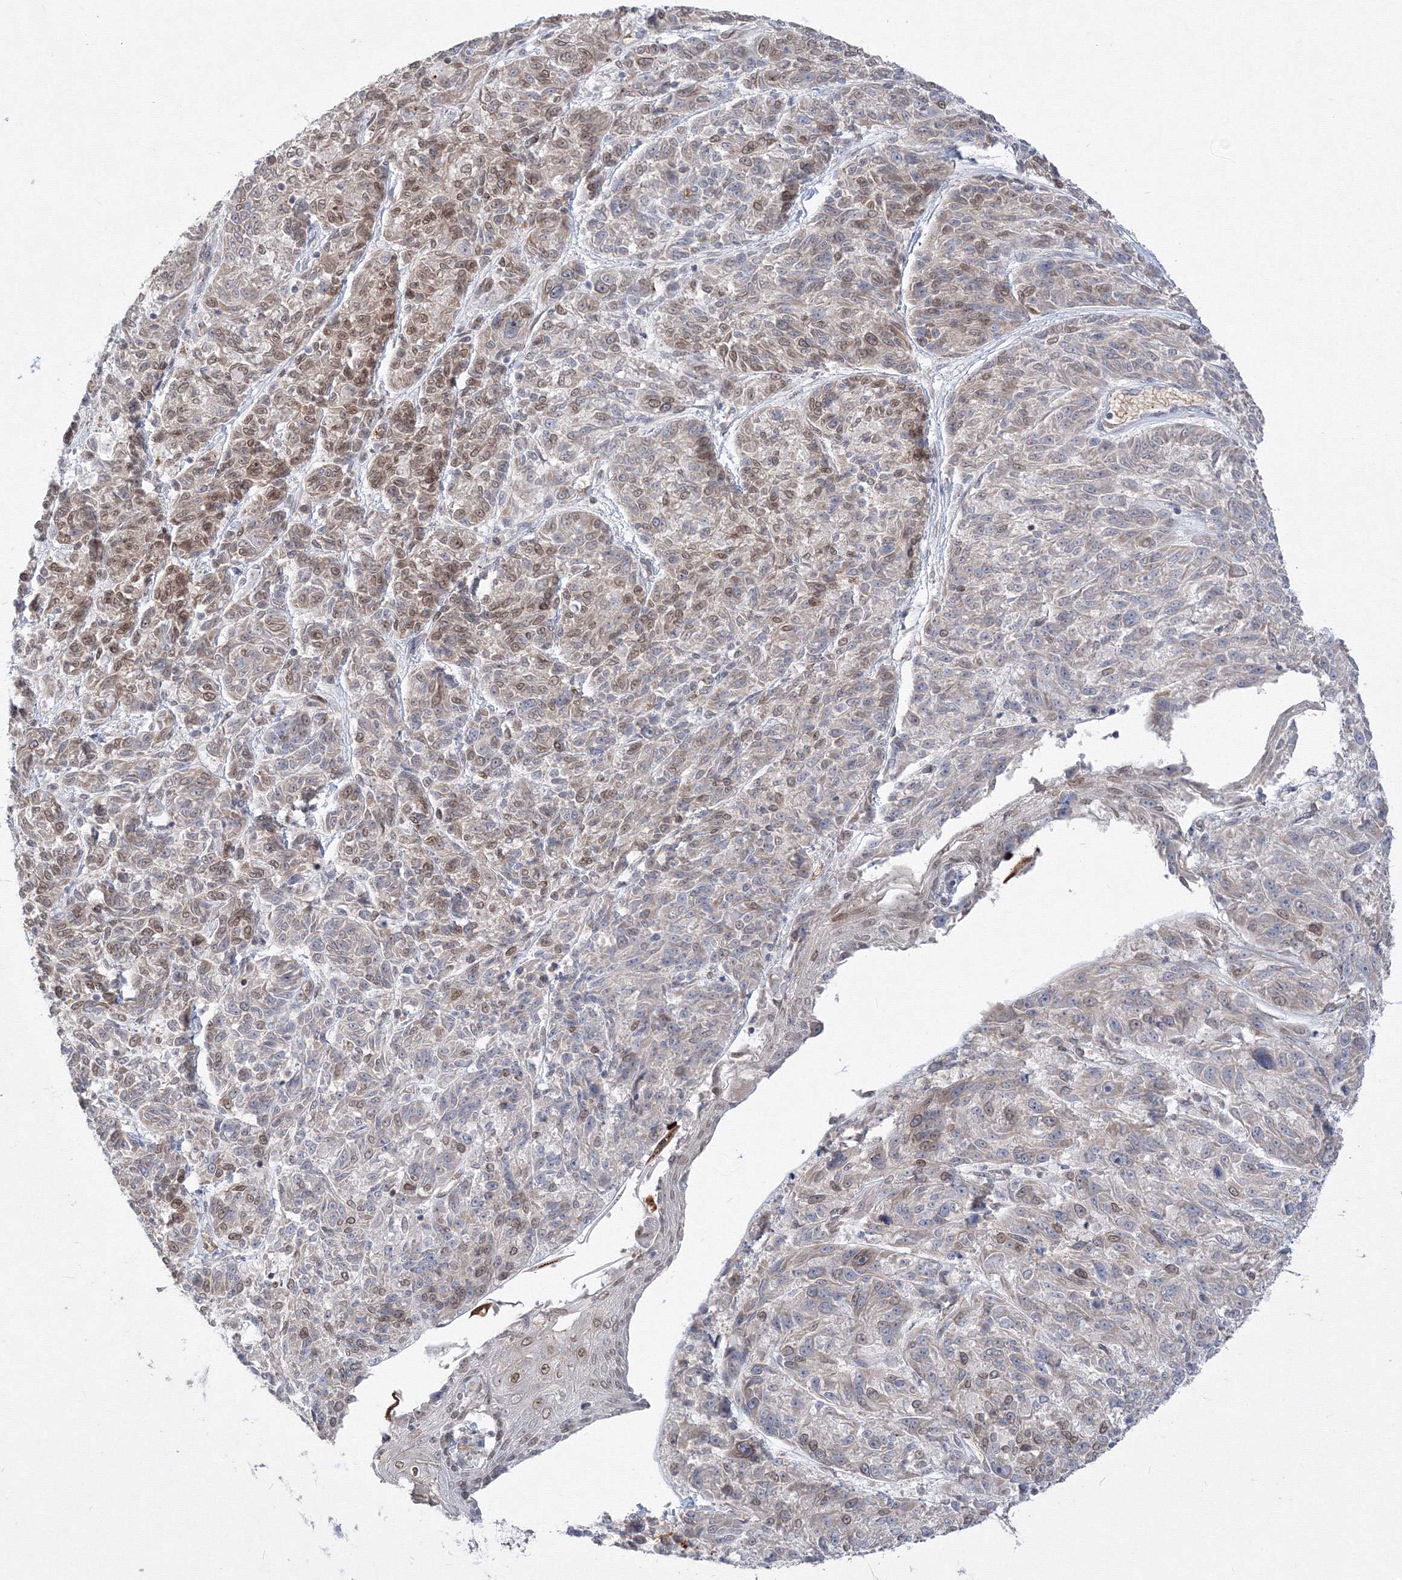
{"staining": {"intensity": "weak", "quantity": "<25%", "location": "cytoplasmic/membranous,nuclear"}, "tissue": "melanoma", "cell_type": "Tumor cells", "image_type": "cancer", "snomed": [{"axis": "morphology", "description": "Malignant melanoma, NOS"}, {"axis": "topography", "description": "Skin"}], "caption": "An image of human malignant melanoma is negative for staining in tumor cells.", "gene": "DNAJB2", "patient": {"sex": "male", "age": 53}}